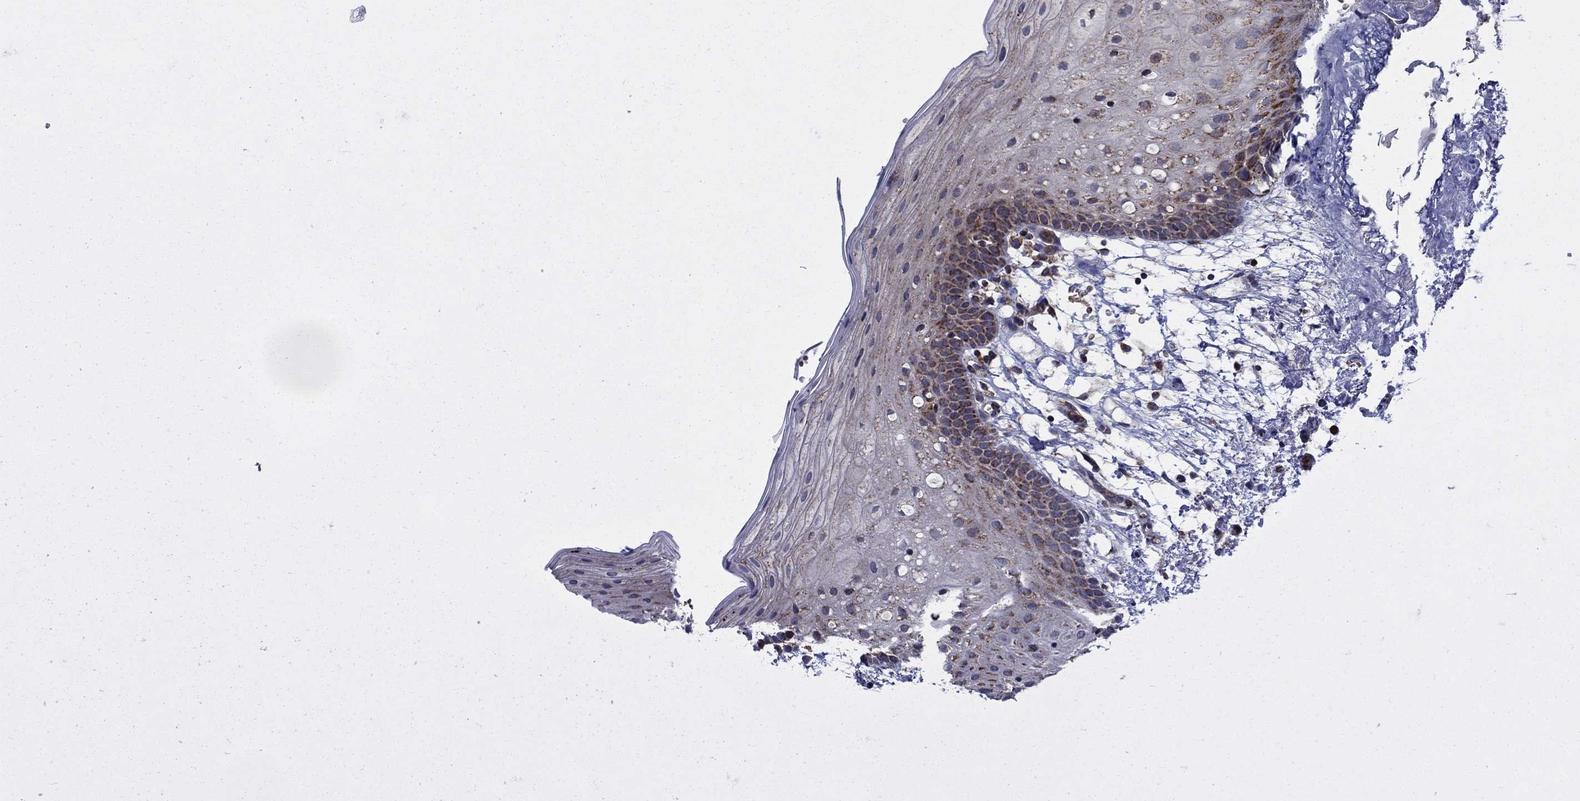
{"staining": {"intensity": "moderate", "quantity": "25%-75%", "location": "cytoplasmic/membranous"}, "tissue": "oral mucosa", "cell_type": "Squamous epithelial cells", "image_type": "normal", "snomed": [{"axis": "morphology", "description": "Normal tissue, NOS"}, {"axis": "topography", "description": "Oral tissue"}, {"axis": "topography", "description": "Tounge, NOS"}], "caption": "IHC image of benign human oral mucosa stained for a protein (brown), which exhibits medium levels of moderate cytoplasmic/membranous positivity in about 25%-75% of squamous epithelial cells.", "gene": "RNF19B", "patient": {"sex": "female", "age": 83}}